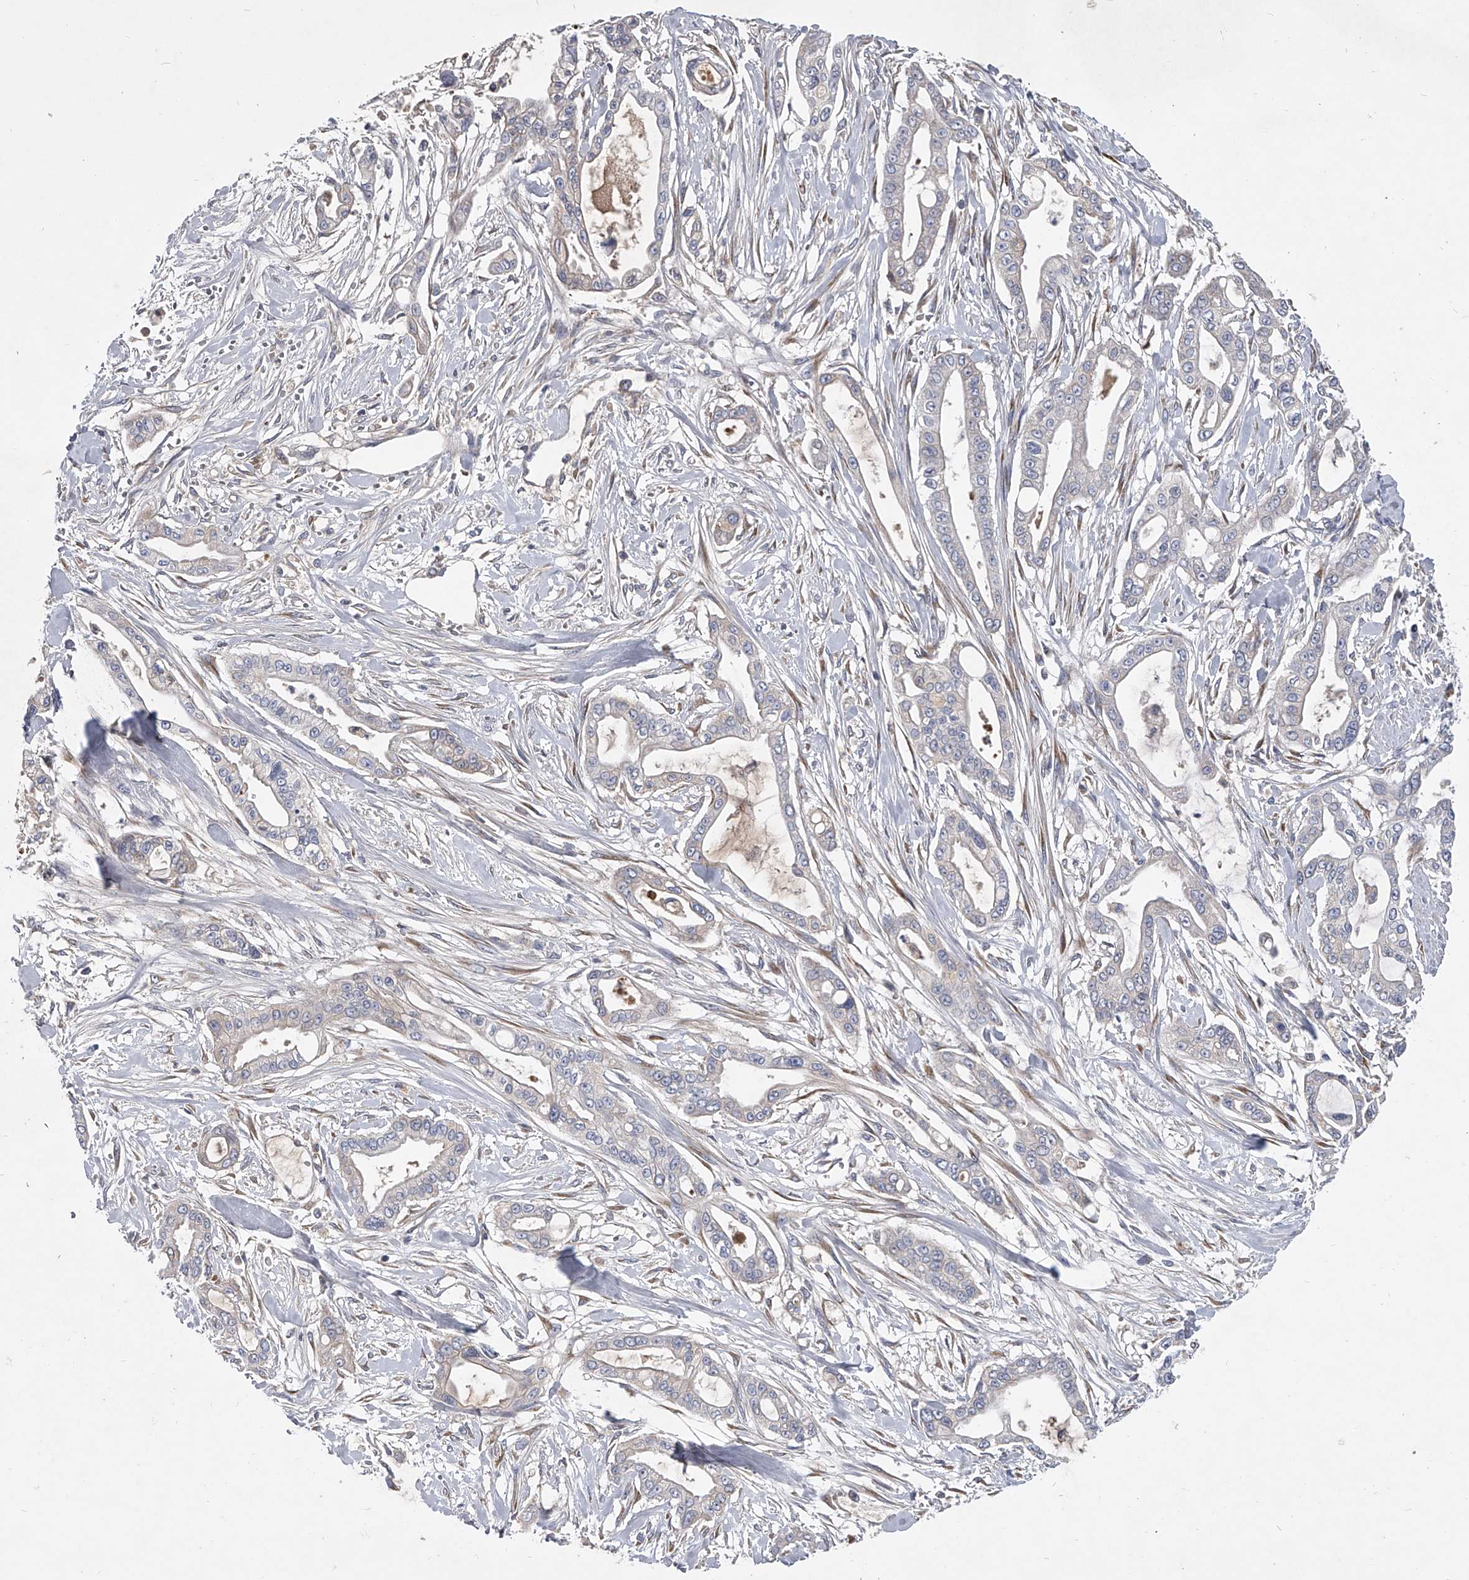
{"staining": {"intensity": "negative", "quantity": "none", "location": "none"}, "tissue": "pancreatic cancer", "cell_type": "Tumor cells", "image_type": "cancer", "snomed": [{"axis": "morphology", "description": "Adenocarcinoma, NOS"}, {"axis": "topography", "description": "Pancreas"}], "caption": "Immunohistochemistry (IHC) image of human adenocarcinoma (pancreatic) stained for a protein (brown), which displays no staining in tumor cells. The staining is performed using DAB (3,3'-diaminobenzidine) brown chromogen with nuclei counter-stained in using hematoxylin.", "gene": "CCR4", "patient": {"sex": "male", "age": 68}}